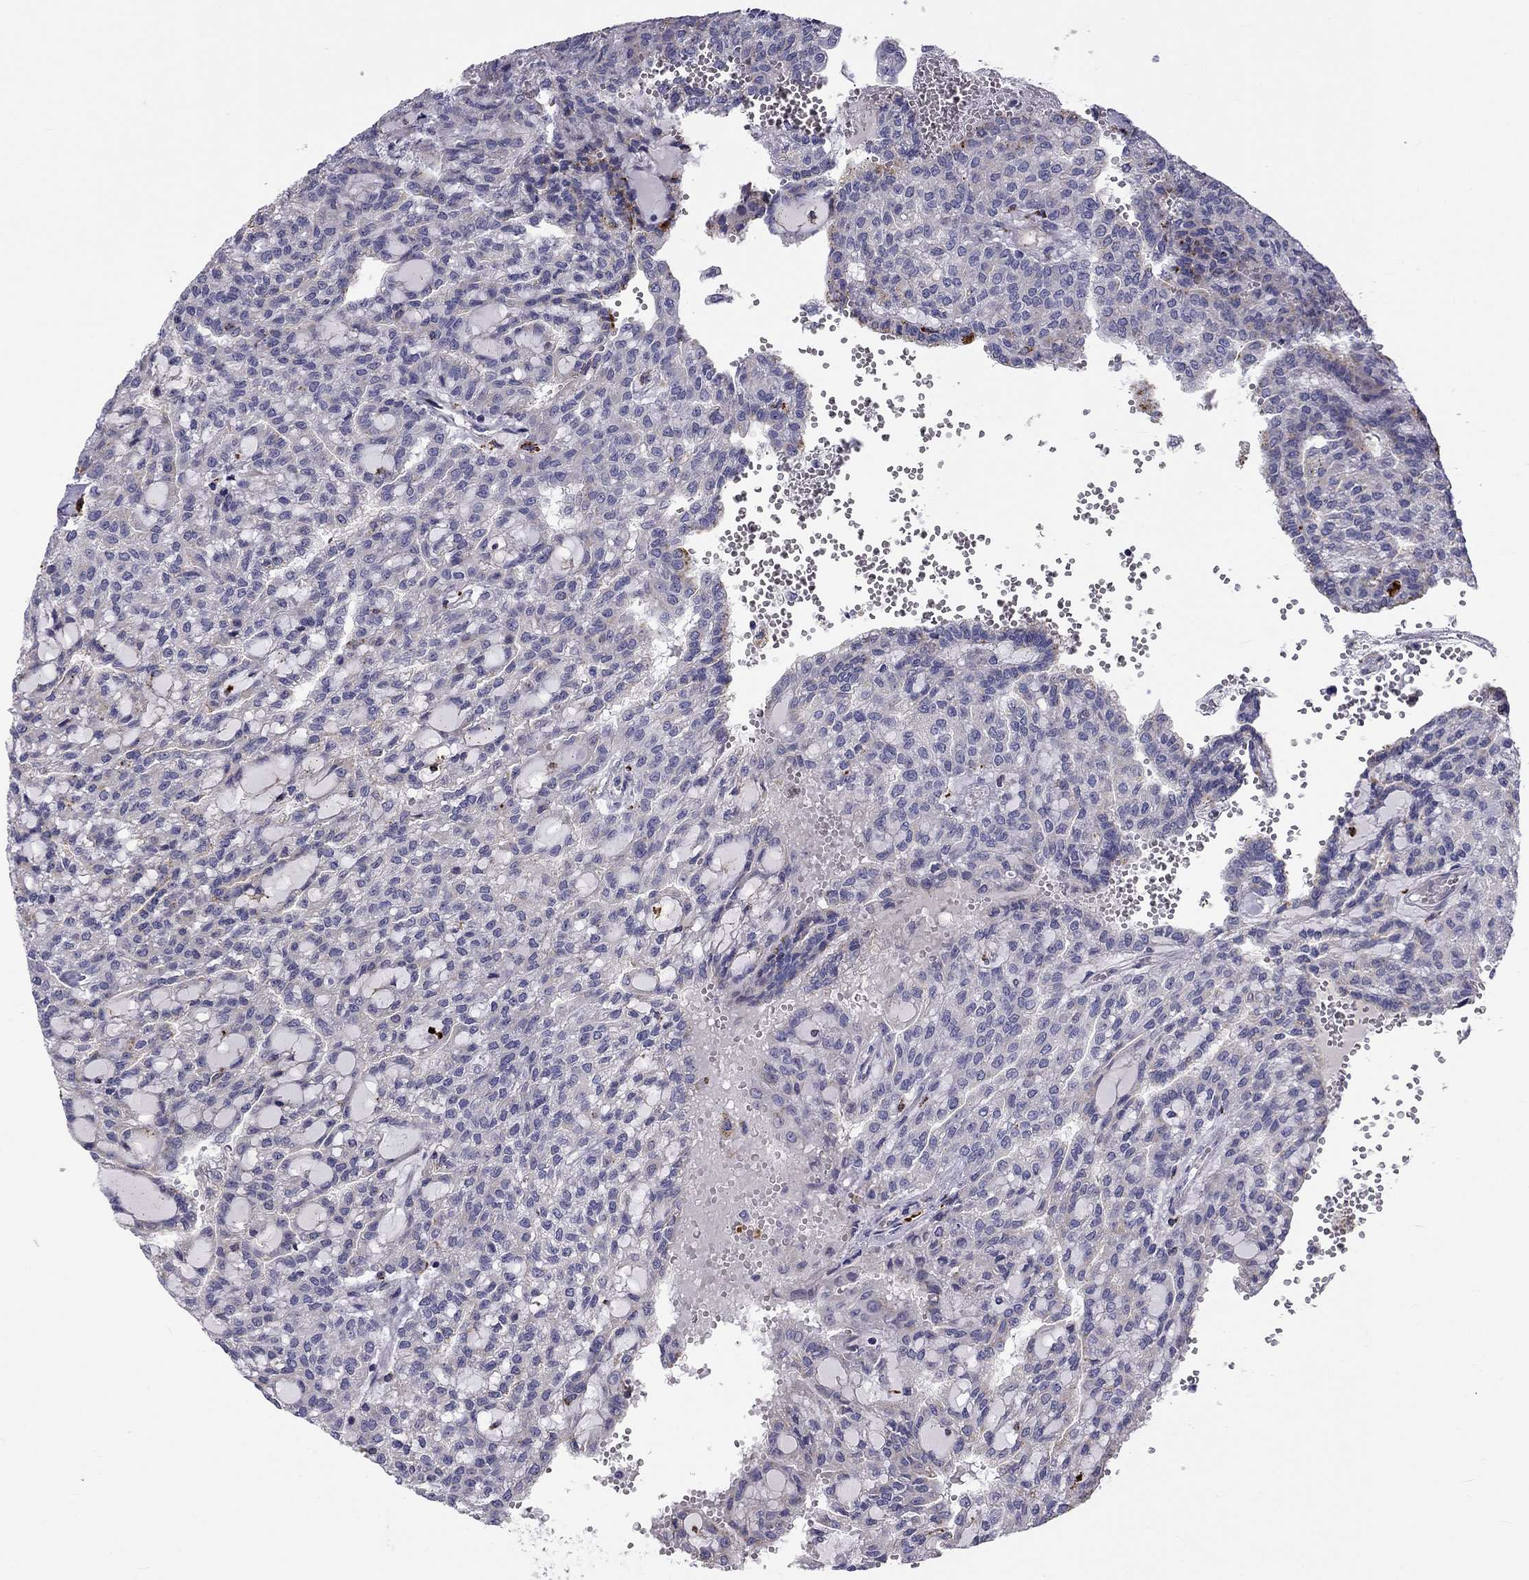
{"staining": {"intensity": "negative", "quantity": "none", "location": "none"}, "tissue": "renal cancer", "cell_type": "Tumor cells", "image_type": "cancer", "snomed": [{"axis": "morphology", "description": "Adenocarcinoma, NOS"}, {"axis": "topography", "description": "Kidney"}], "caption": "Immunohistochemical staining of human renal cancer exhibits no significant positivity in tumor cells.", "gene": "CLPSL2", "patient": {"sex": "male", "age": 63}}